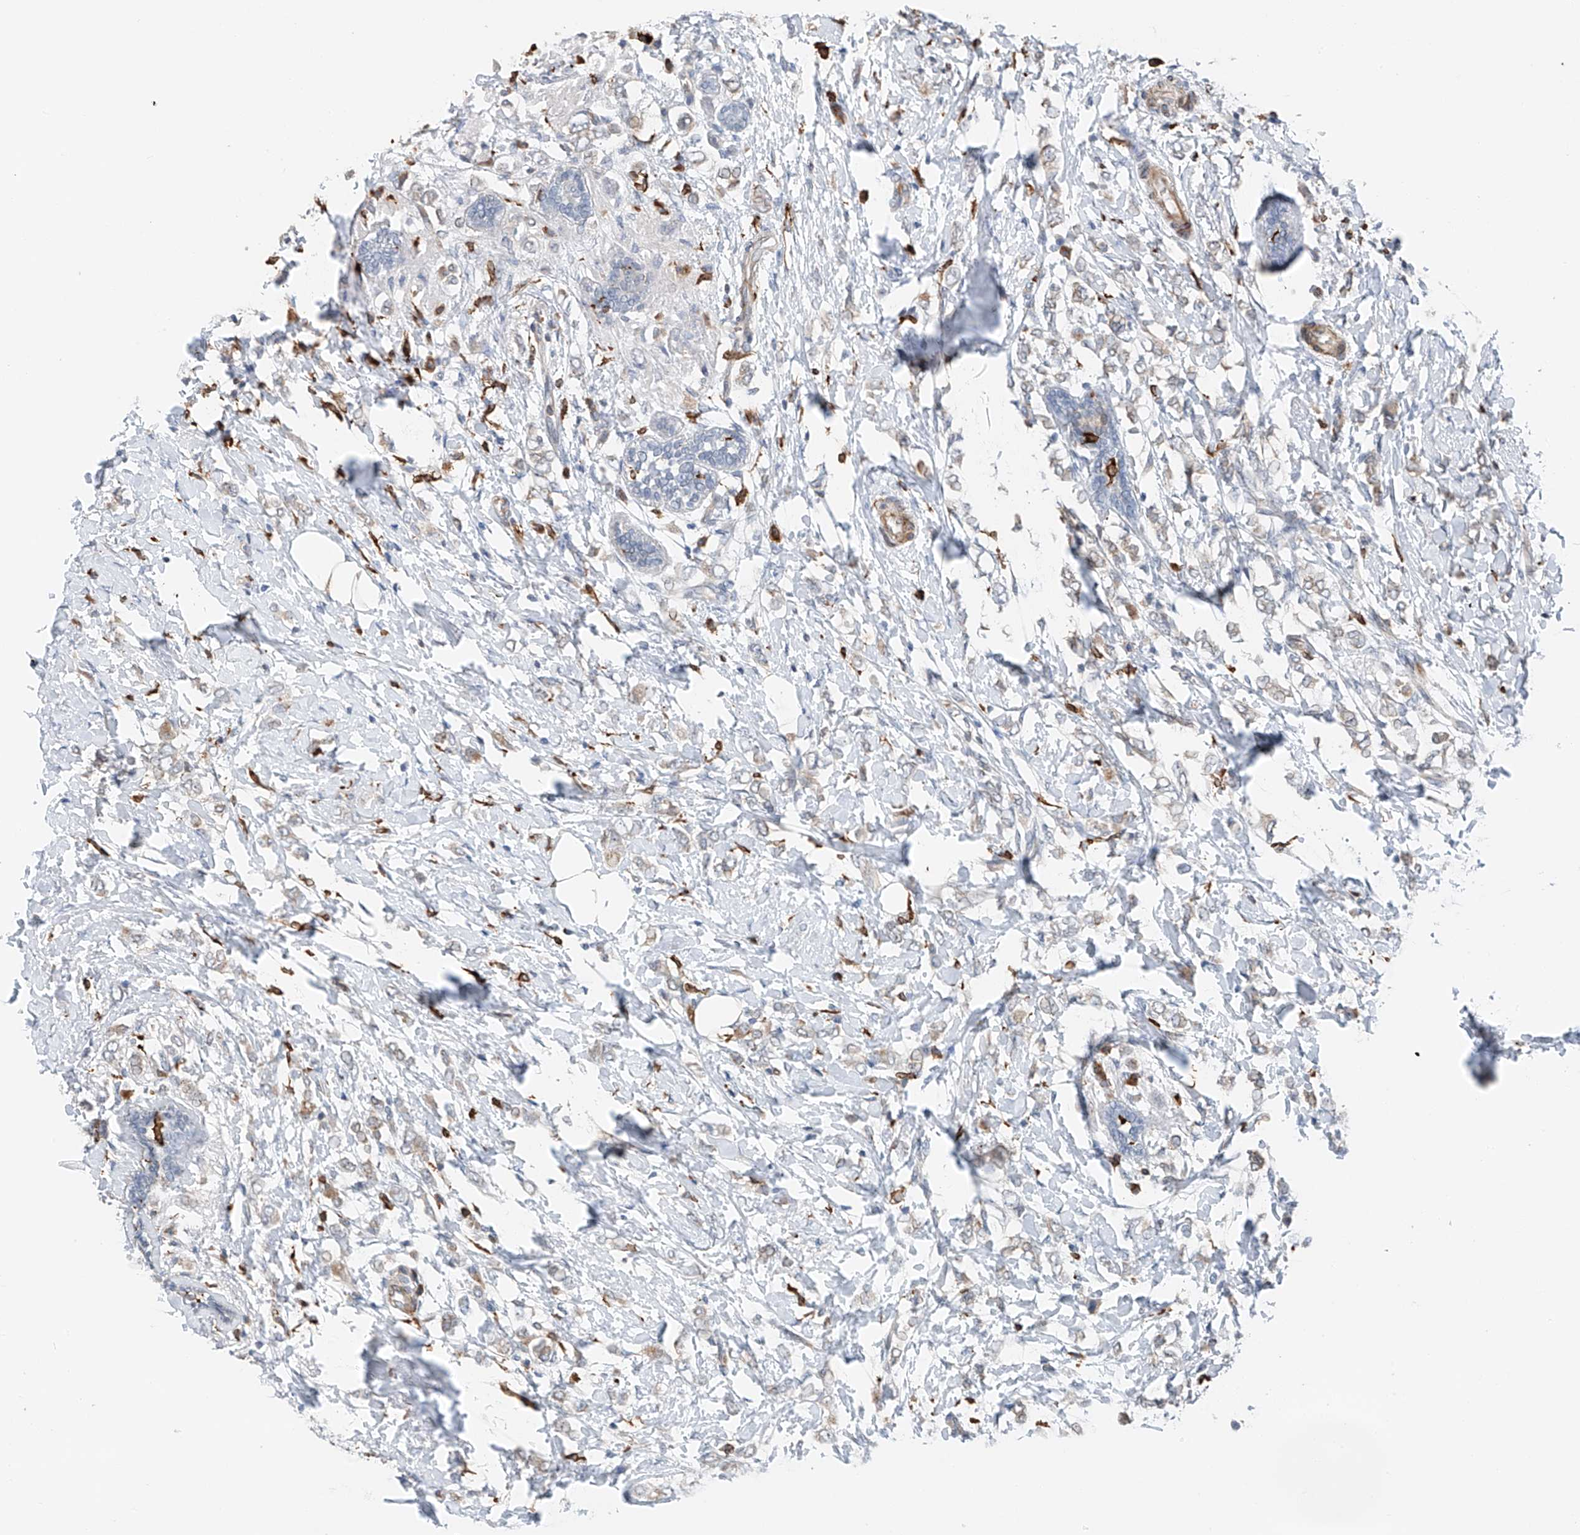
{"staining": {"intensity": "weak", "quantity": "<25%", "location": "cytoplasmic/membranous"}, "tissue": "breast cancer", "cell_type": "Tumor cells", "image_type": "cancer", "snomed": [{"axis": "morphology", "description": "Normal tissue, NOS"}, {"axis": "morphology", "description": "Lobular carcinoma"}, {"axis": "topography", "description": "Breast"}], "caption": "Immunohistochemistry (IHC) of human breast cancer displays no staining in tumor cells. (DAB immunohistochemistry (IHC), high magnification).", "gene": "TBXAS1", "patient": {"sex": "female", "age": 47}}